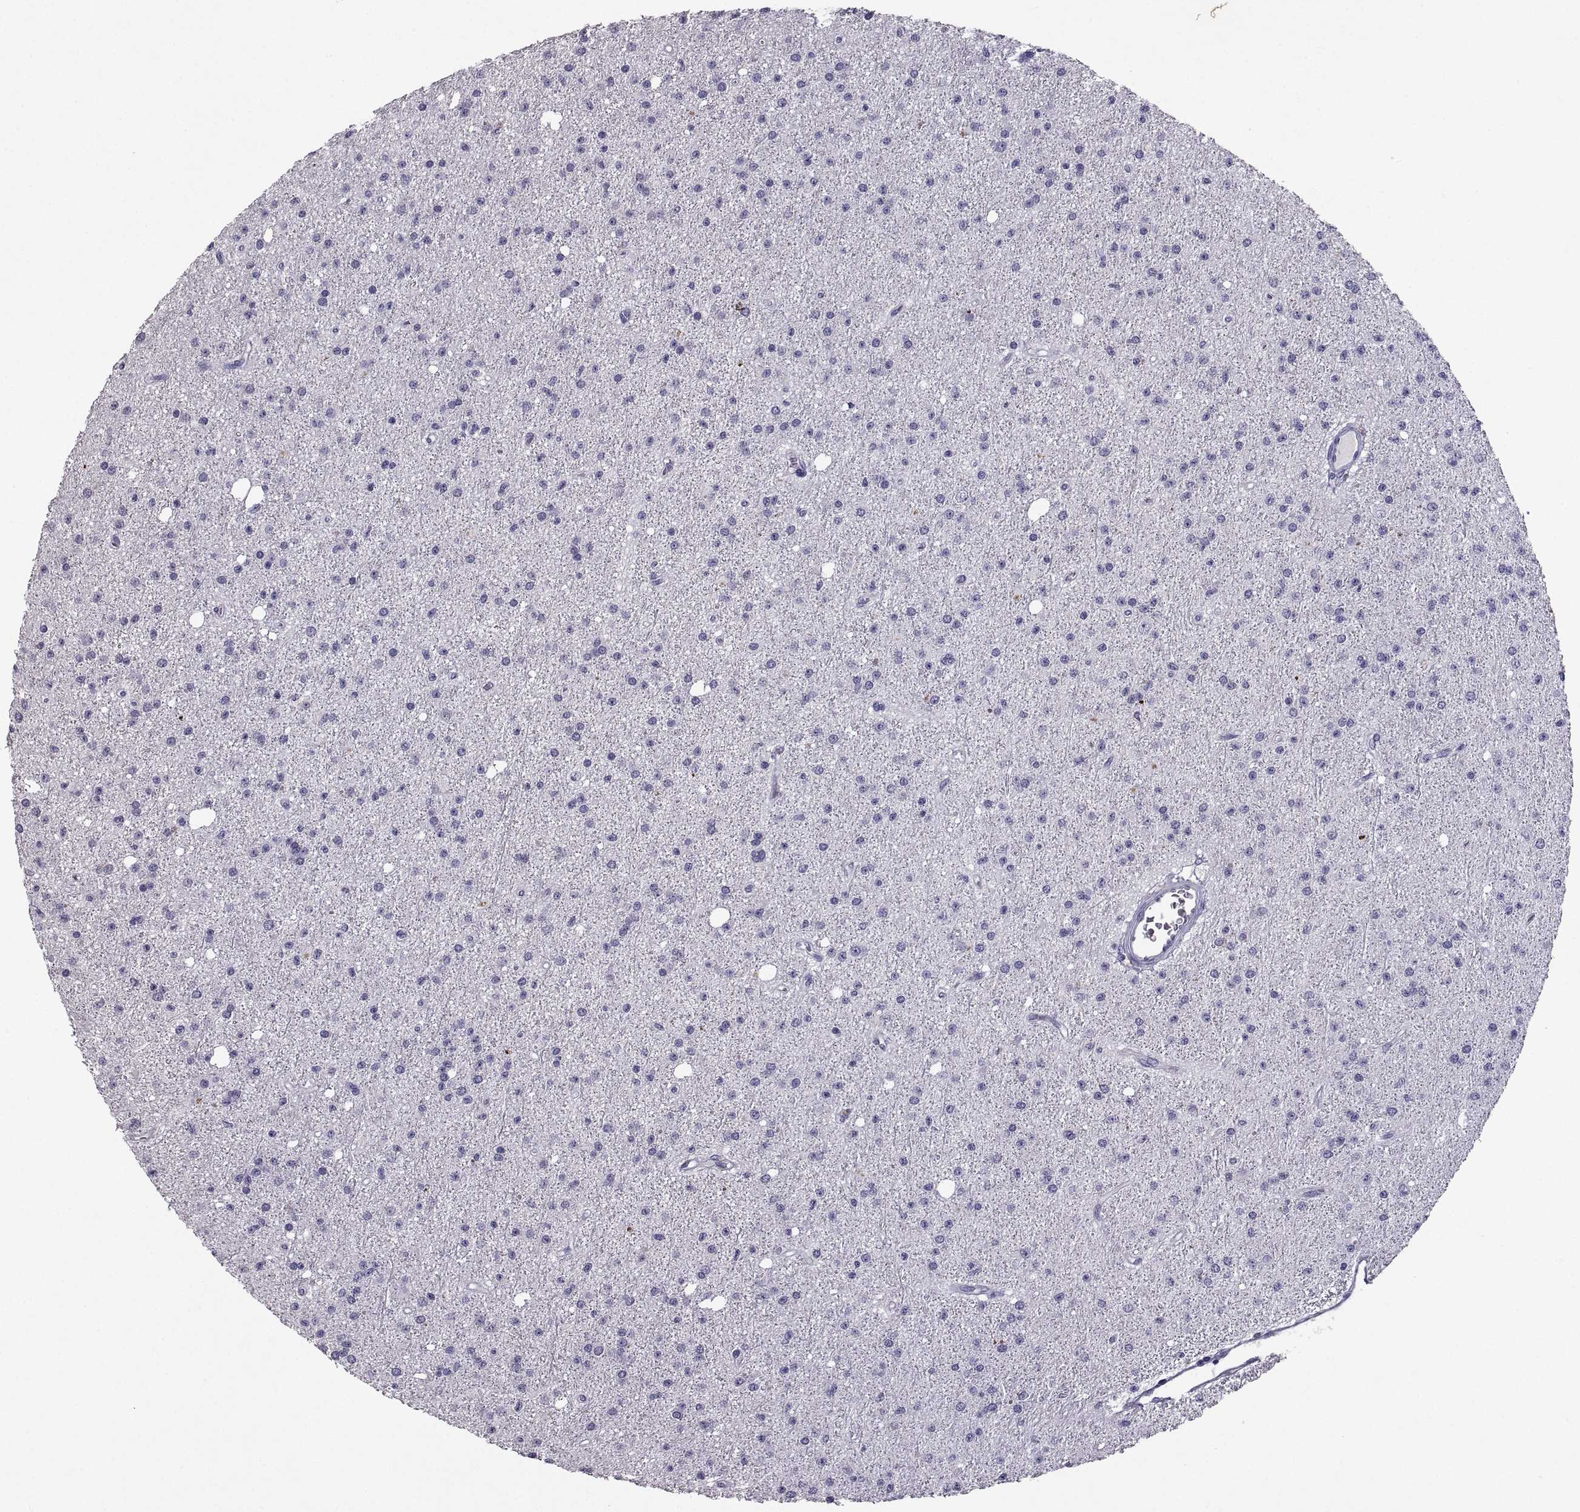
{"staining": {"intensity": "negative", "quantity": "none", "location": "none"}, "tissue": "glioma", "cell_type": "Tumor cells", "image_type": "cancer", "snomed": [{"axis": "morphology", "description": "Glioma, malignant, Low grade"}, {"axis": "topography", "description": "Brain"}], "caption": "High power microscopy histopathology image of an IHC micrograph of glioma, revealing no significant positivity in tumor cells. The staining was performed using DAB (3,3'-diaminobenzidine) to visualize the protein expression in brown, while the nuclei were stained in blue with hematoxylin (Magnification: 20x).", "gene": "SOX21", "patient": {"sex": "male", "age": 27}}